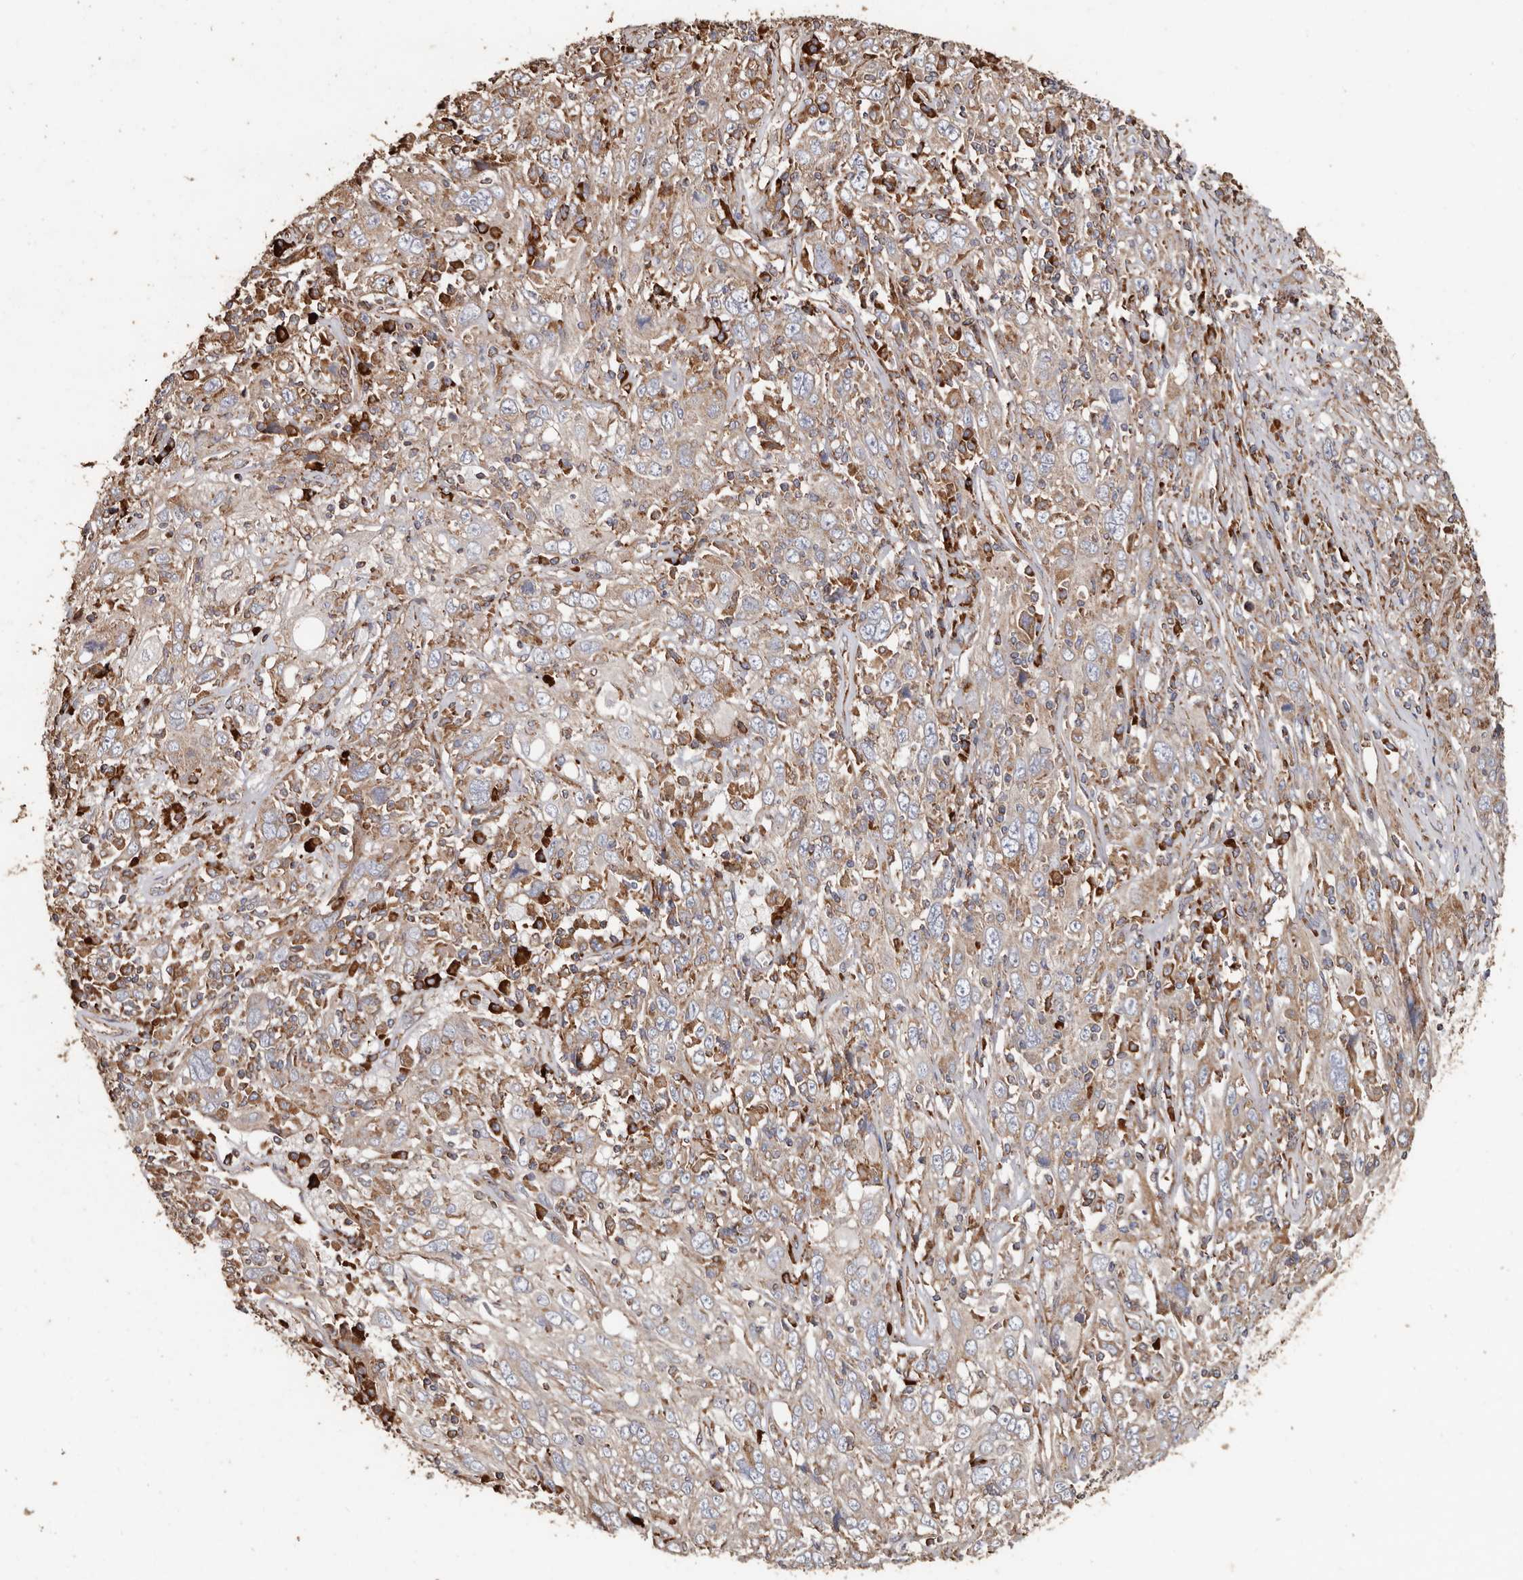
{"staining": {"intensity": "moderate", "quantity": ">75%", "location": "cytoplasmic/membranous"}, "tissue": "cervical cancer", "cell_type": "Tumor cells", "image_type": "cancer", "snomed": [{"axis": "morphology", "description": "Squamous cell carcinoma, NOS"}, {"axis": "topography", "description": "Cervix"}], "caption": "Immunohistochemistry (DAB) staining of human squamous cell carcinoma (cervical) displays moderate cytoplasmic/membranous protein staining in about >75% of tumor cells.", "gene": "OSGIN2", "patient": {"sex": "female", "age": 46}}